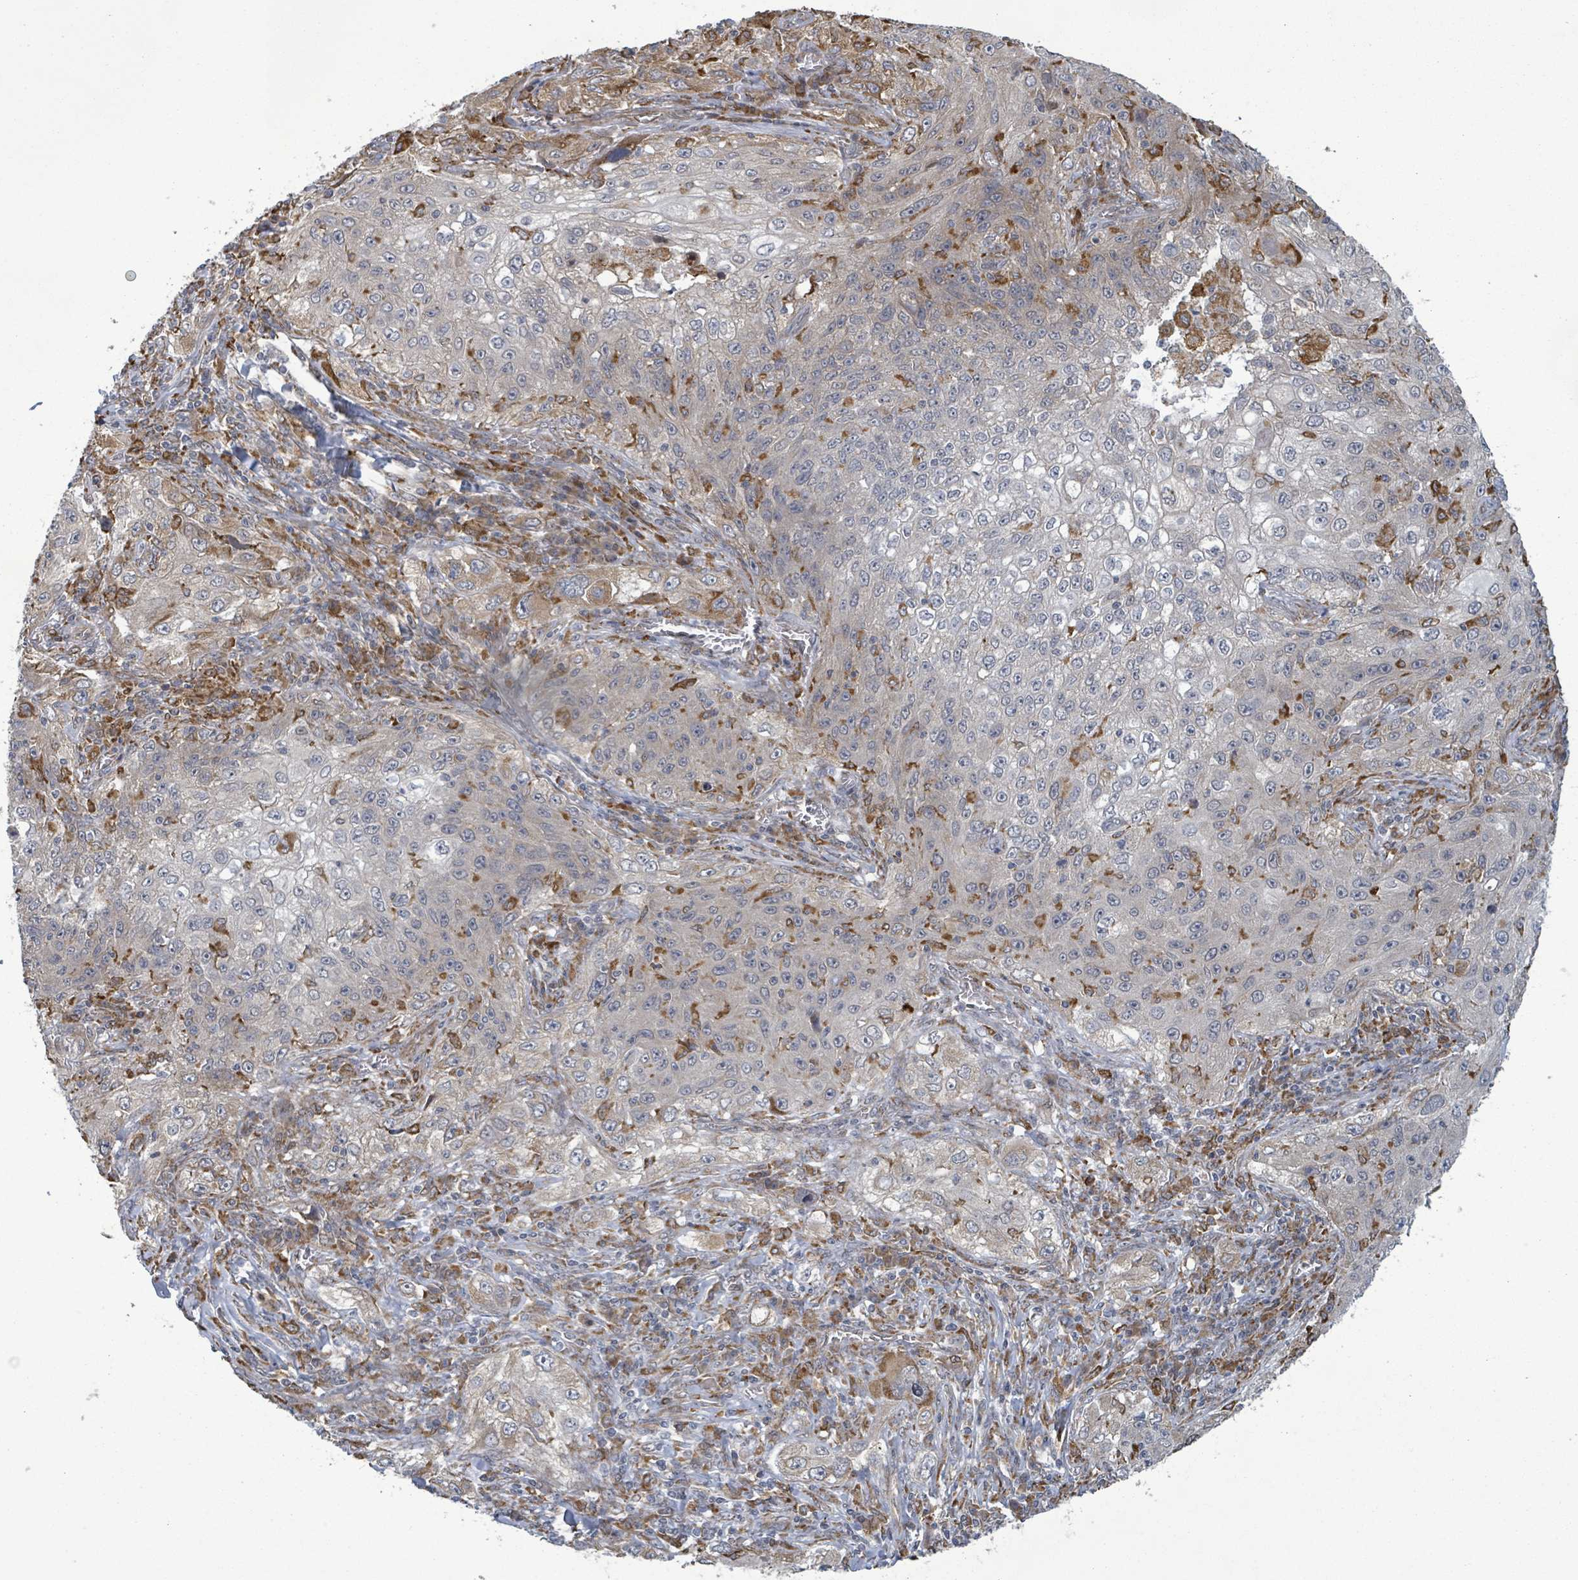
{"staining": {"intensity": "negative", "quantity": "none", "location": "none"}, "tissue": "lung cancer", "cell_type": "Tumor cells", "image_type": "cancer", "snomed": [{"axis": "morphology", "description": "Squamous cell carcinoma, NOS"}, {"axis": "topography", "description": "Lung"}], "caption": "Human lung squamous cell carcinoma stained for a protein using immunohistochemistry demonstrates no positivity in tumor cells.", "gene": "SHROOM2", "patient": {"sex": "female", "age": 69}}